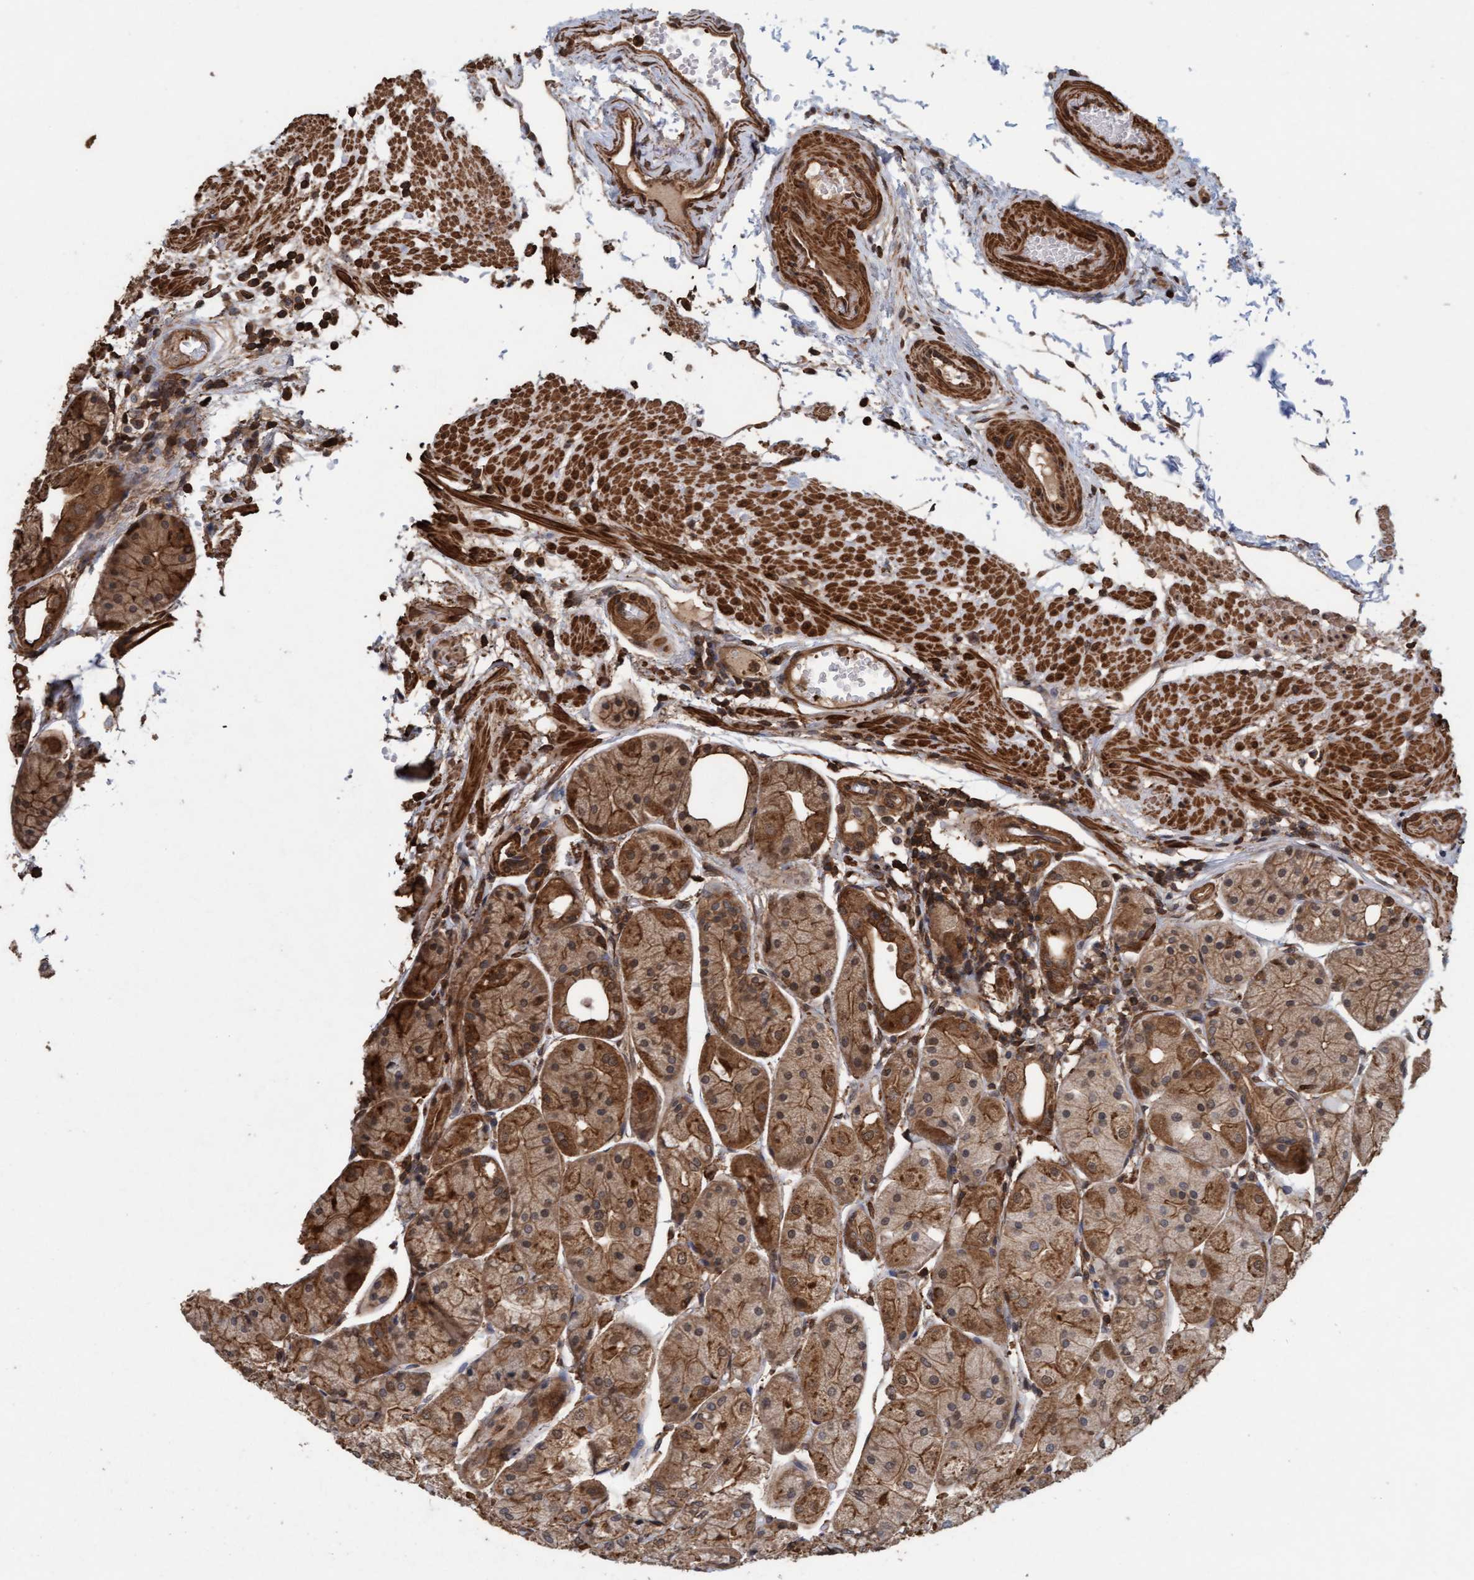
{"staining": {"intensity": "moderate", "quantity": ">75%", "location": "cytoplasmic/membranous"}, "tissue": "stomach", "cell_type": "Glandular cells", "image_type": "normal", "snomed": [{"axis": "morphology", "description": "Normal tissue, NOS"}, {"axis": "topography", "description": "Stomach, upper"}], "caption": "Normal stomach displays moderate cytoplasmic/membranous expression in about >75% of glandular cells The staining is performed using DAB brown chromogen to label protein expression. The nuclei are counter-stained blue using hematoxylin..", "gene": "FXR2", "patient": {"sex": "male", "age": 72}}